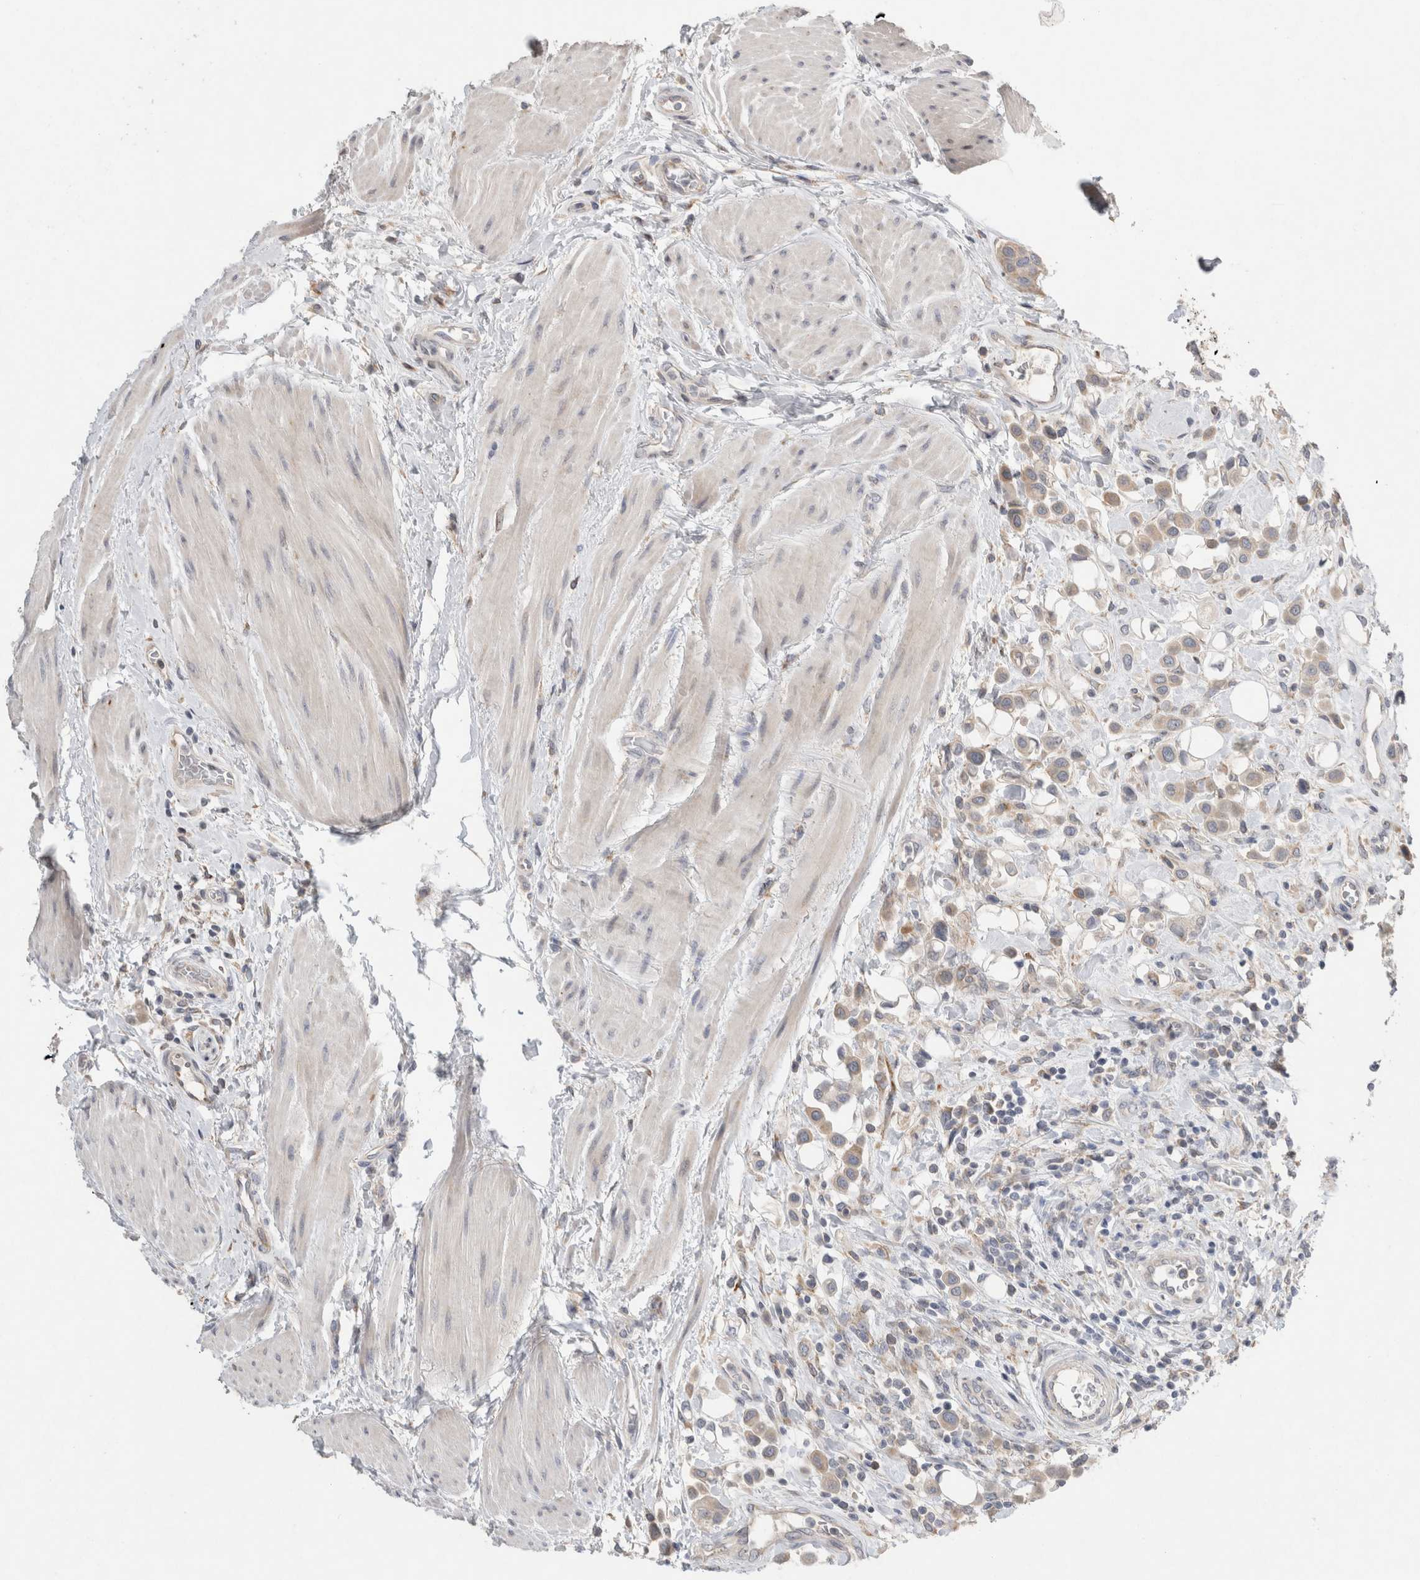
{"staining": {"intensity": "weak", "quantity": "<25%", "location": "cytoplasmic/membranous"}, "tissue": "urothelial cancer", "cell_type": "Tumor cells", "image_type": "cancer", "snomed": [{"axis": "morphology", "description": "Urothelial carcinoma, High grade"}, {"axis": "topography", "description": "Urinary bladder"}], "caption": "An image of urothelial cancer stained for a protein demonstrates no brown staining in tumor cells.", "gene": "TRMT9B", "patient": {"sex": "male", "age": 50}}